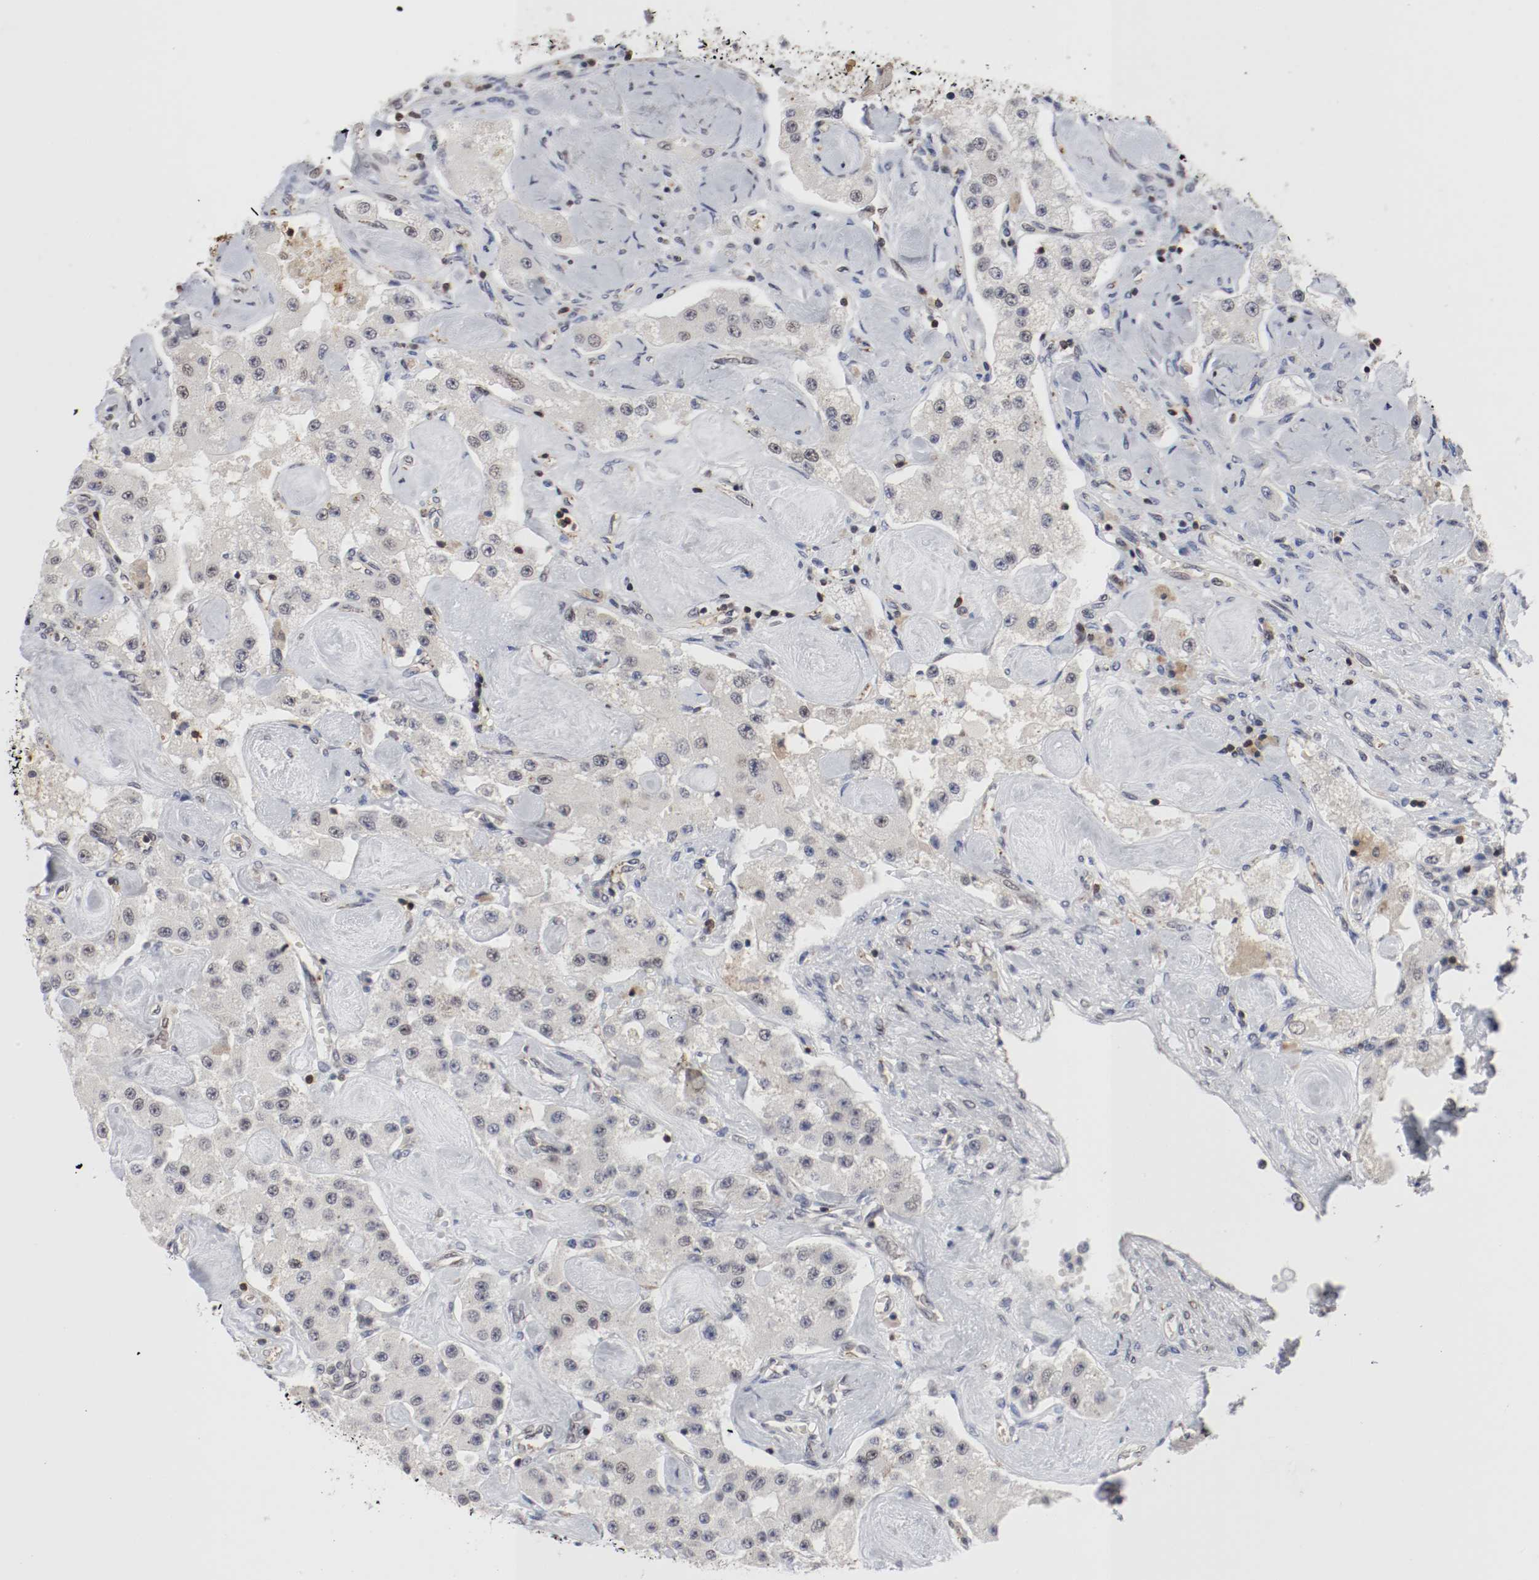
{"staining": {"intensity": "negative", "quantity": "none", "location": "none"}, "tissue": "carcinoid", "cell_type": "Tumor cells", "image_type": "cancer", "snomed": [{"axis": "morphology", "description": "Carcinoid, malignant, NOS"}, {"axis": "topography", "description": "Pancreas"}], "caption": "IHC image of neoplastic tissue: carcinoid stained with DAB shows no significant protein positivity in tumor cells. (Immunohistochemistry, brightfield microscopy, high magnification).", "gene": "JUND", "patient": {"sex": "male", "age": 41}}